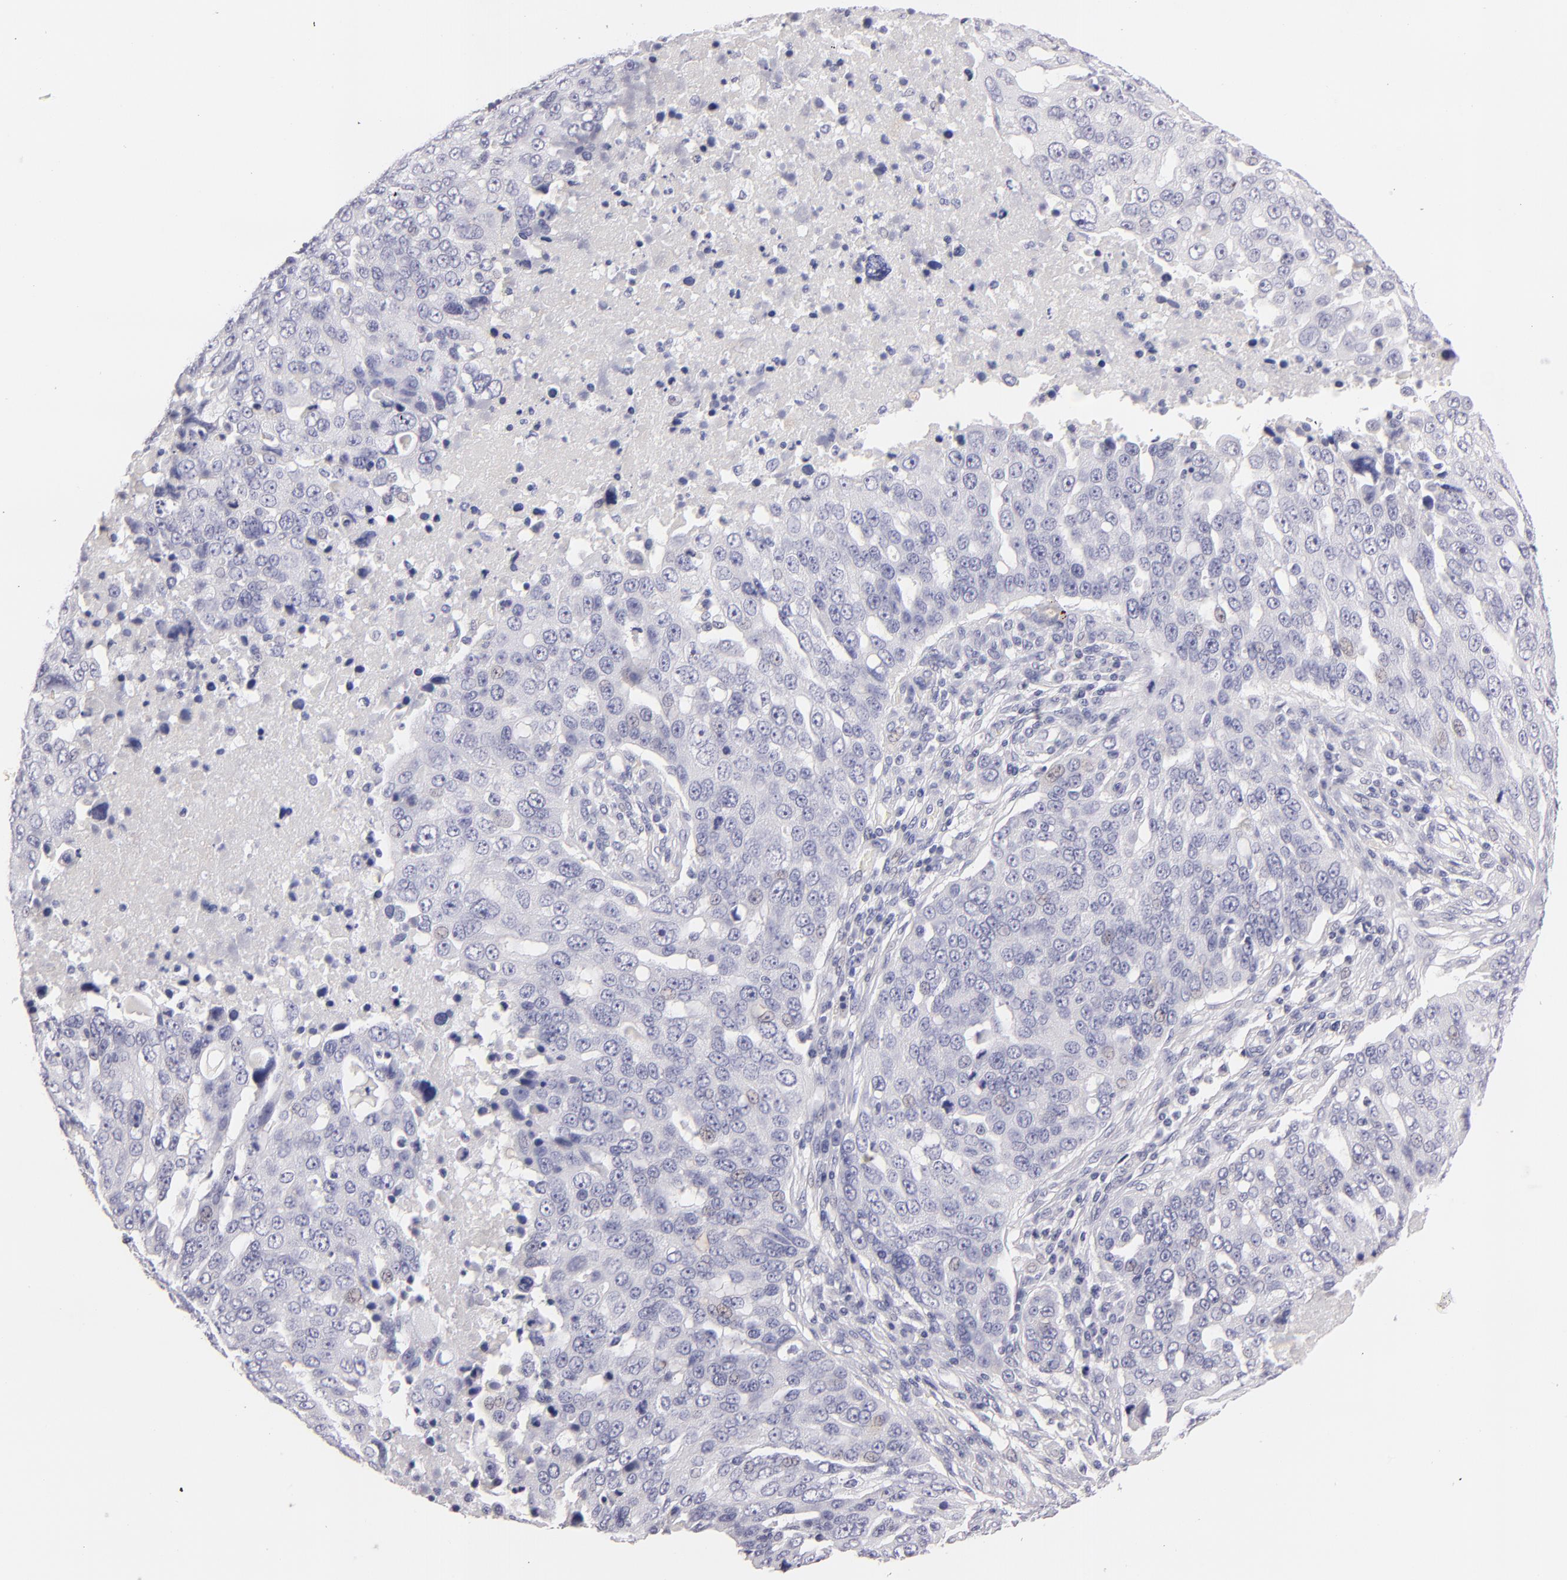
{"staining": {"intensity": "negative", "quantity": "none", "location": "none"}, "tissue": "ovarian cancer", "cell_type": "Tumor cells", "image_type": "cancer", "snomed": [{"axis": "morphology", "description": "Carcinoma, endometroid"}, {"axis": "topography", "description": "Ovary"}], "caption": "Tumor cells show no significant expression in endometroid carcinoma (ovarian).", "gene": "VIL1", "patient": {"sex": "female", "age": 75}}